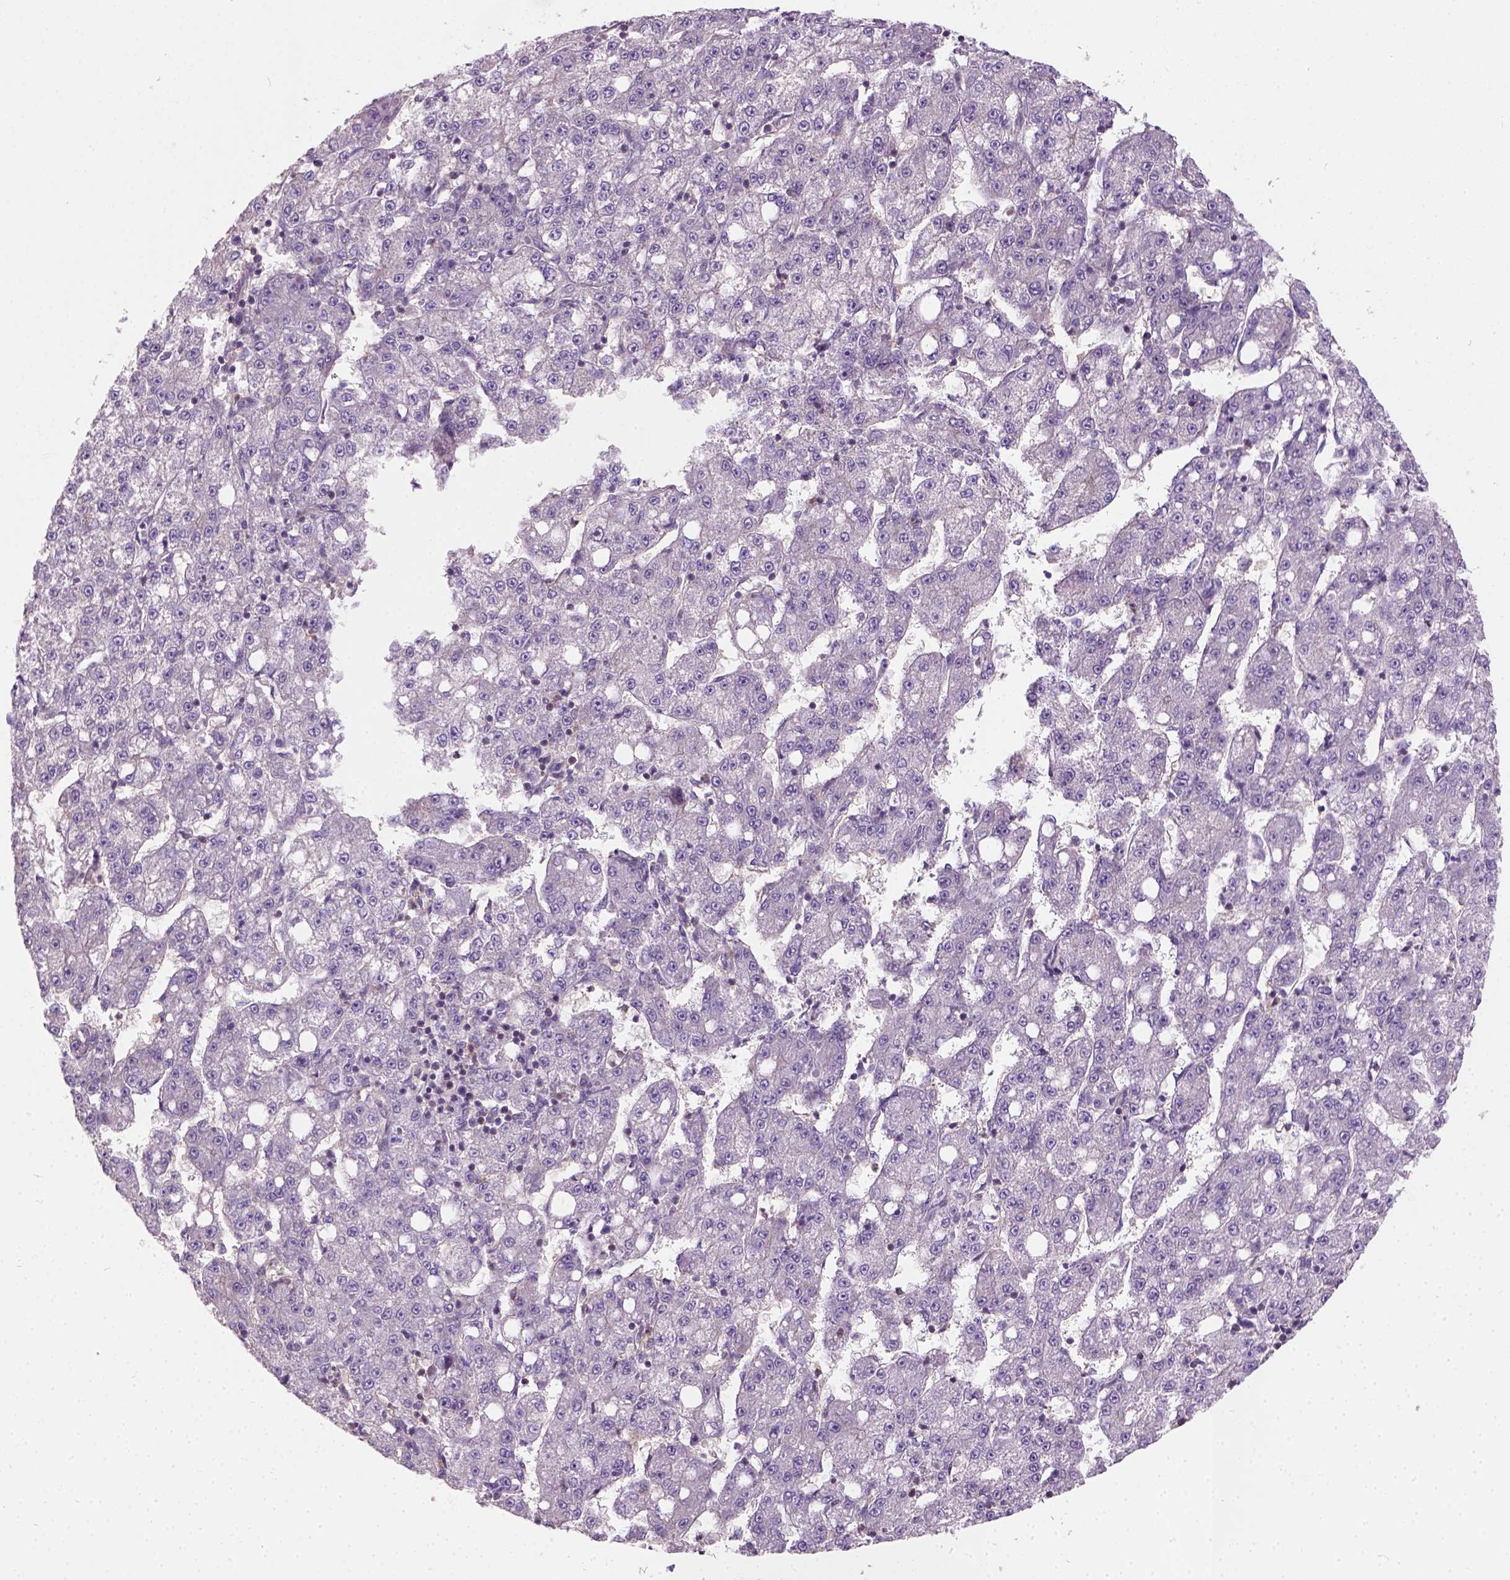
{"staining": {"intensity": "negative", "quantity": "none", "location": "none"}, "tissue": "liver cancer", "cell_type": "Tumor cells", "image_type": "cancer", "snomed": [{"axis": "morphology", "description": "Carcinoma, Hepatocellular, NOS"}, {"axis": "topography", "description": "Liver"}], "caption": "Immunohistochemistry (IHC) of liver cancer exhibits no staining in tumor cells.", "gene": "CRACR2A", "patient": {"sex": "female", "age": 65}}